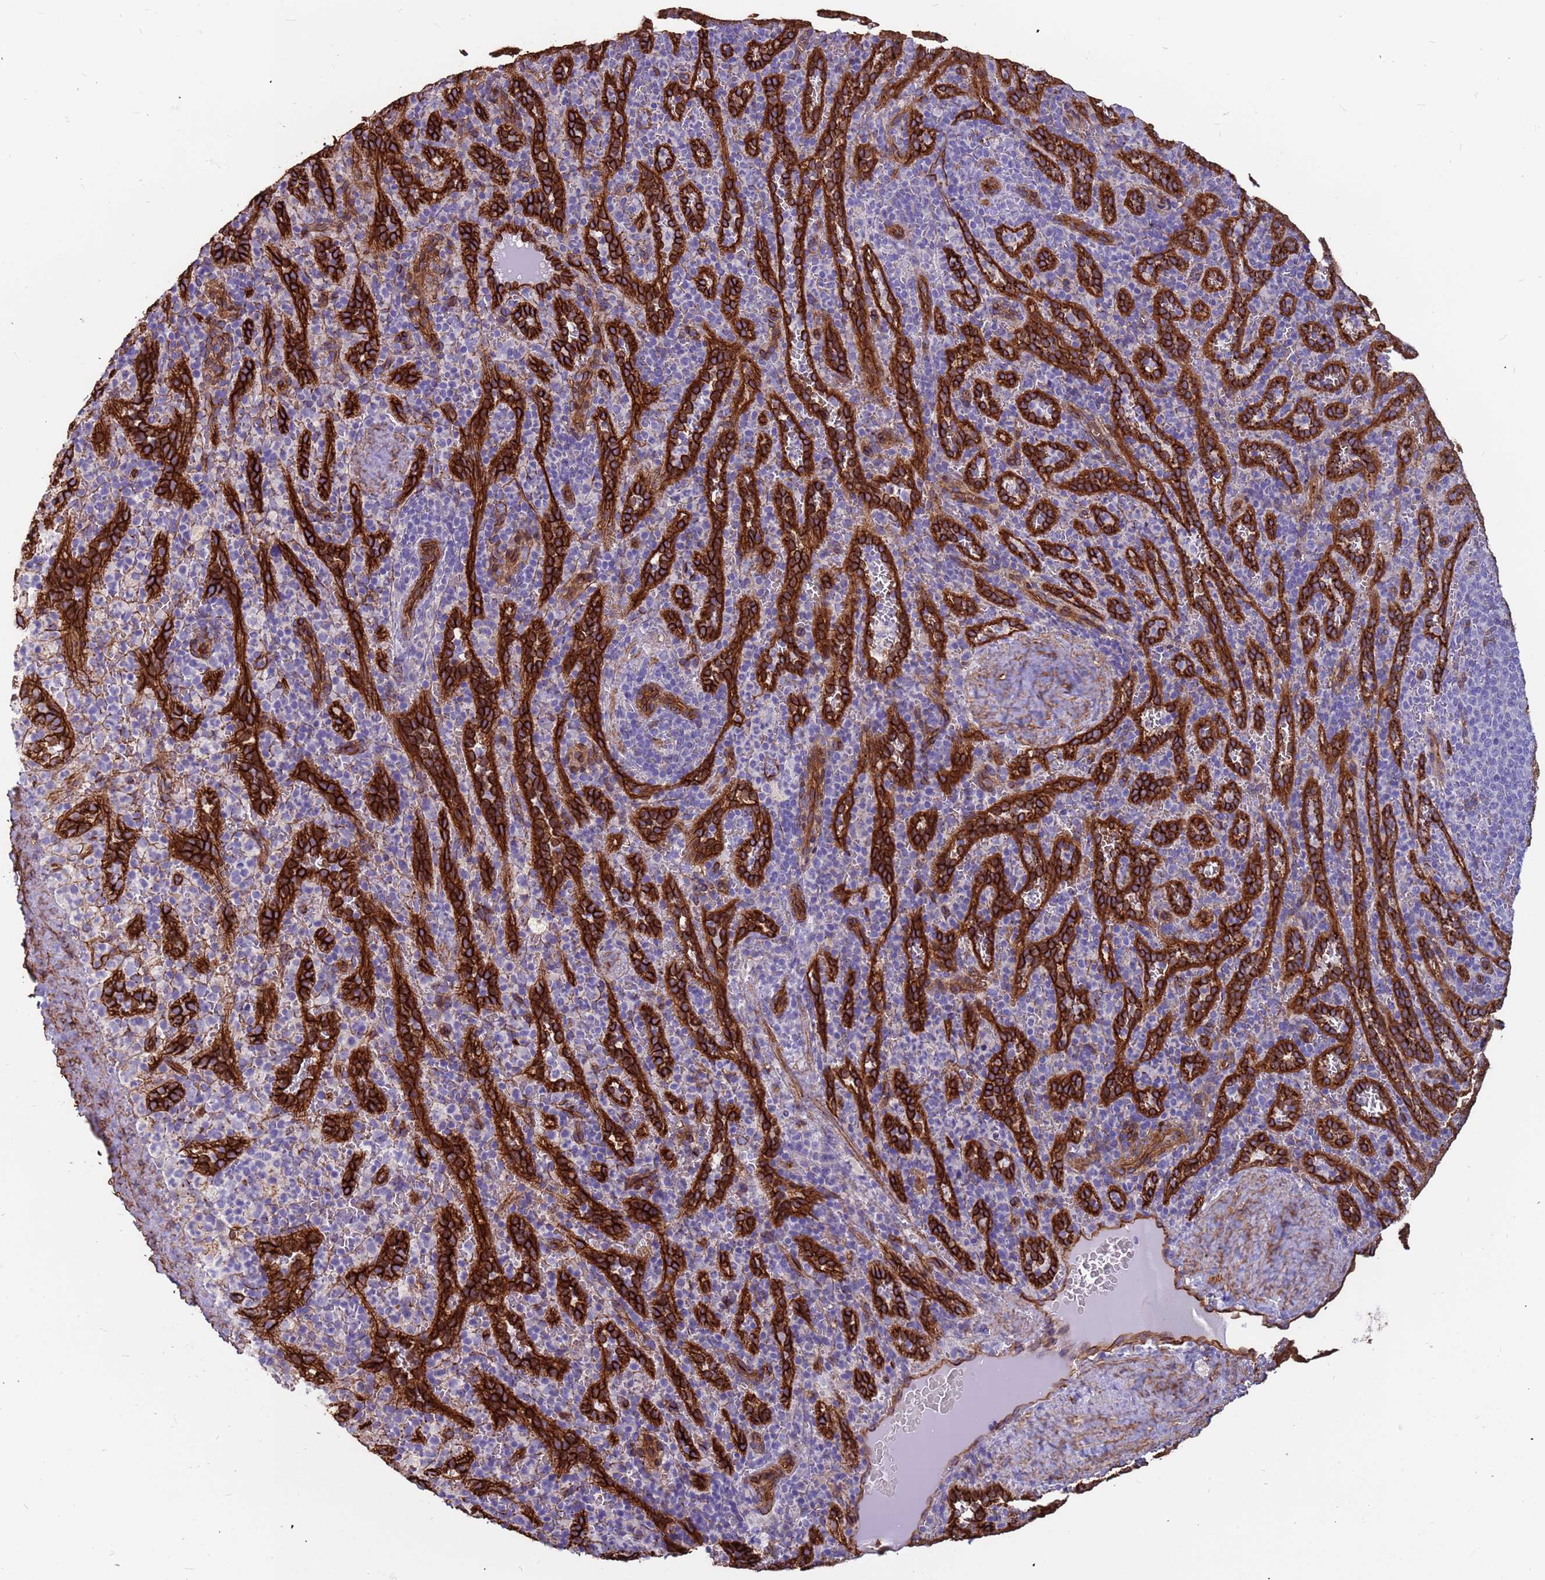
{"staining": {"intensity": "negative", "quantity": "none", "location": "none"}, "tissue": "spleen", "cell_type": "Cells in red pulp", "image_type": "normal", "snomed": [{"axis": "morphology", "description": "Normal tissue, NOS"}, {"axis": "topography", "description": "Spleen"}], "caption": "The micrograph reveals no staining of cells in red pulp in unremarkable spleen.", "gene": "EHD2", "patient": {"sex": "female", "age": 21}}